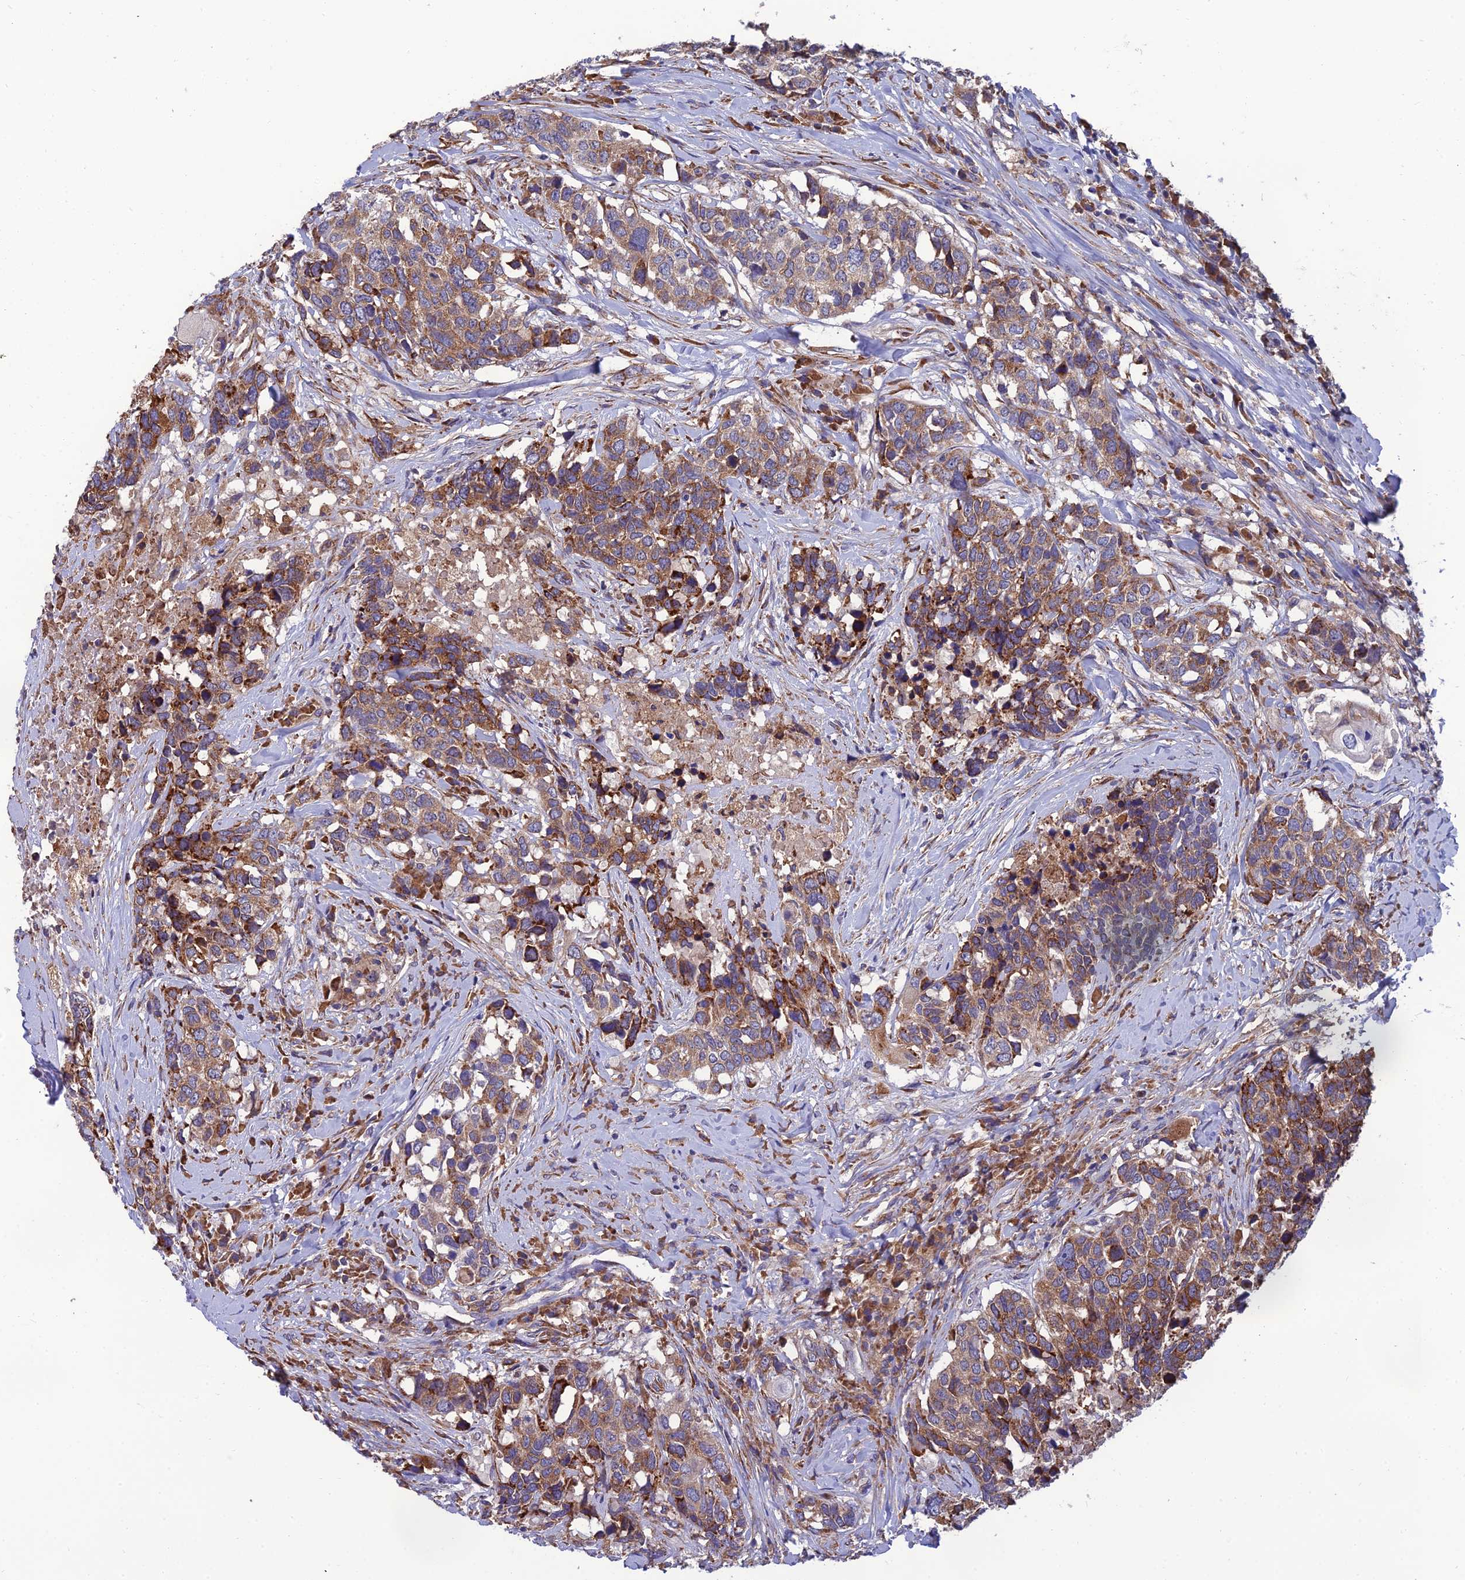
{"staining": {"intensity": "moderate", "quantity": ">75%", "location": "cytoplasmic/membranous"}, "tissue": "head and neck cancer", "cell_type": "Tumor cells", "image_type": "cancer", "snomed": [{"axis": "morphology", "description": "Squamous cell carcinoma, NOS"}, {"axis": "topography", "description": "Head-Neck"}], "caption": "Moderate cytoplasmic/membranous expression for a protein is identified in approximately >75% of tumor cells of head and neck cancer using immunohistochemistry.", "gene": "UMAD1", "patient": {"sex": "male", "age": 66}}